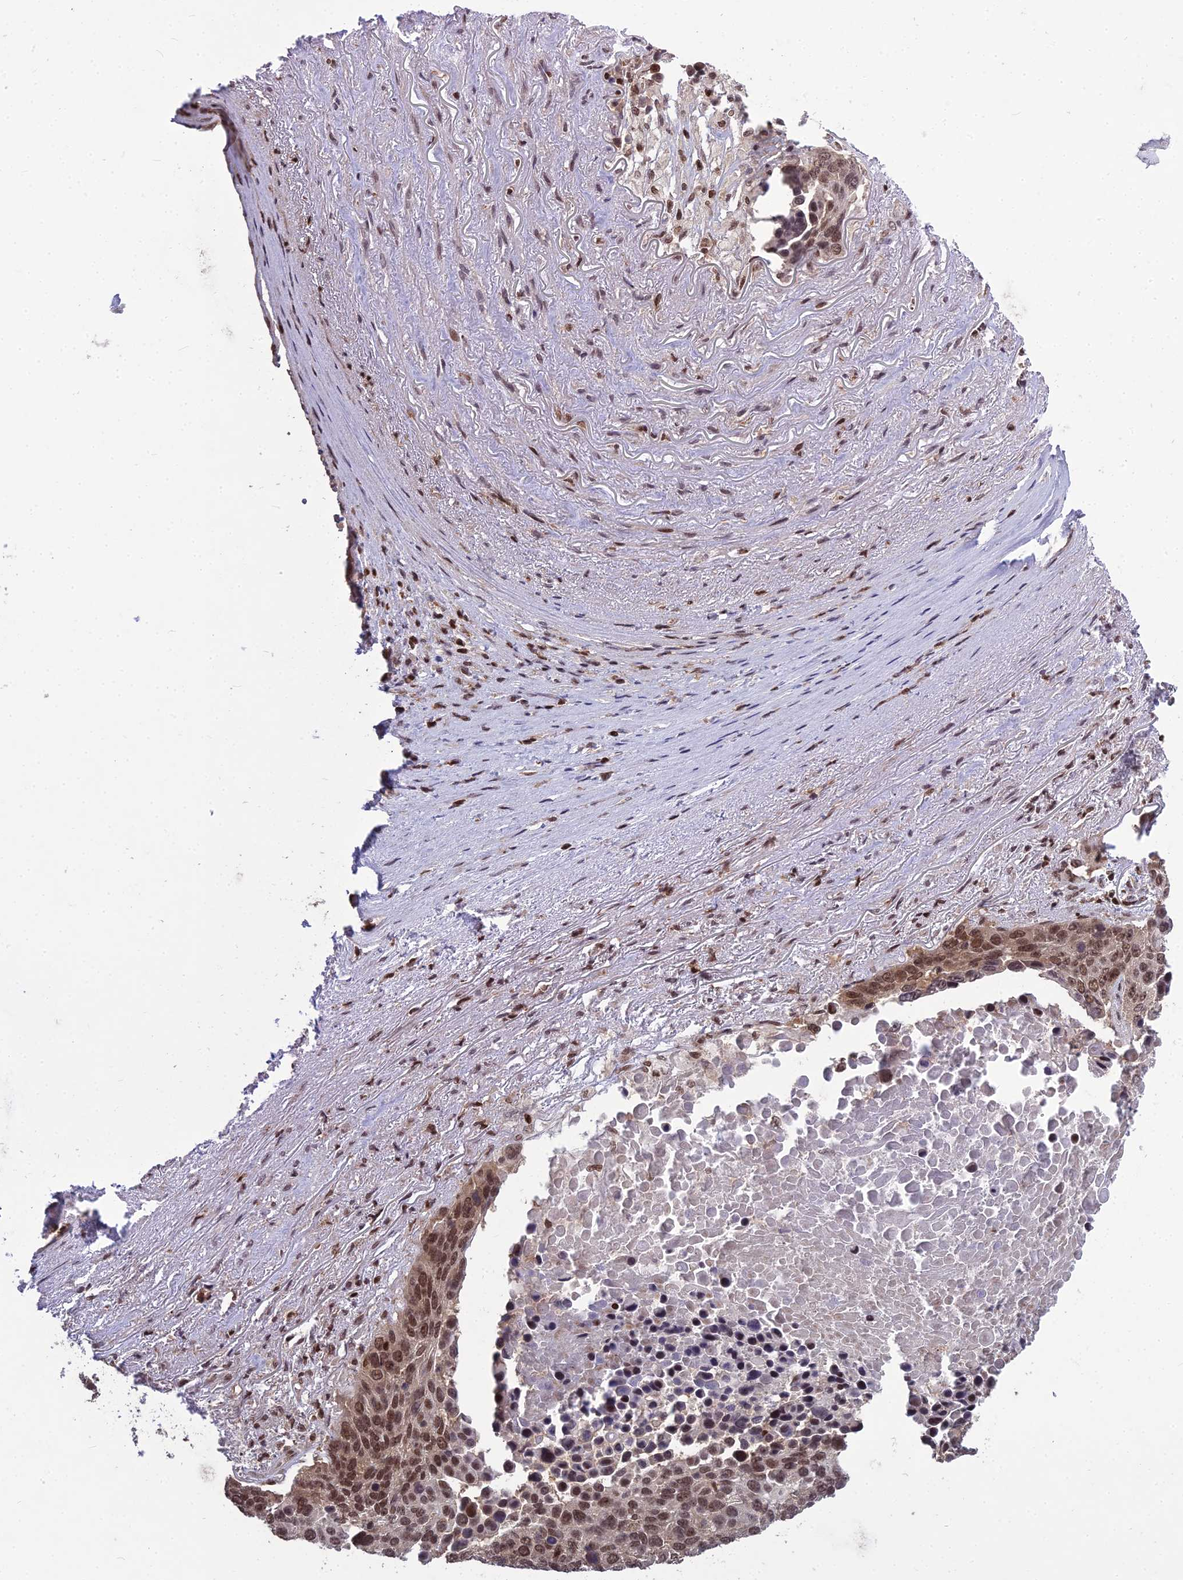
{"staining": {"intensity": "moderate", "quantity": ">75%", "location": "nuclear"}, "tissue": "lung cancer", "cell_type": "Tumor cells", "image_type": "cancer", "snomed": [{"axis": "morphology", "description": "Normal tissue, NOS"}, {"axis": "morphology", "description": "Squamous cell carcinoma, NOS"}, {"axis": "topography", "description": "Lymph node"}, {"axis": "topography", "description": "Lung"}], "caption": "The micrograph shows immunohistochemical staining of squamous cell carcinoma (lung). There is moderate nuclear staining is seen in approximately >75% of tumor cells.", "gene": "GMEB1", "patient": {"sex": "male", "age": 66}}